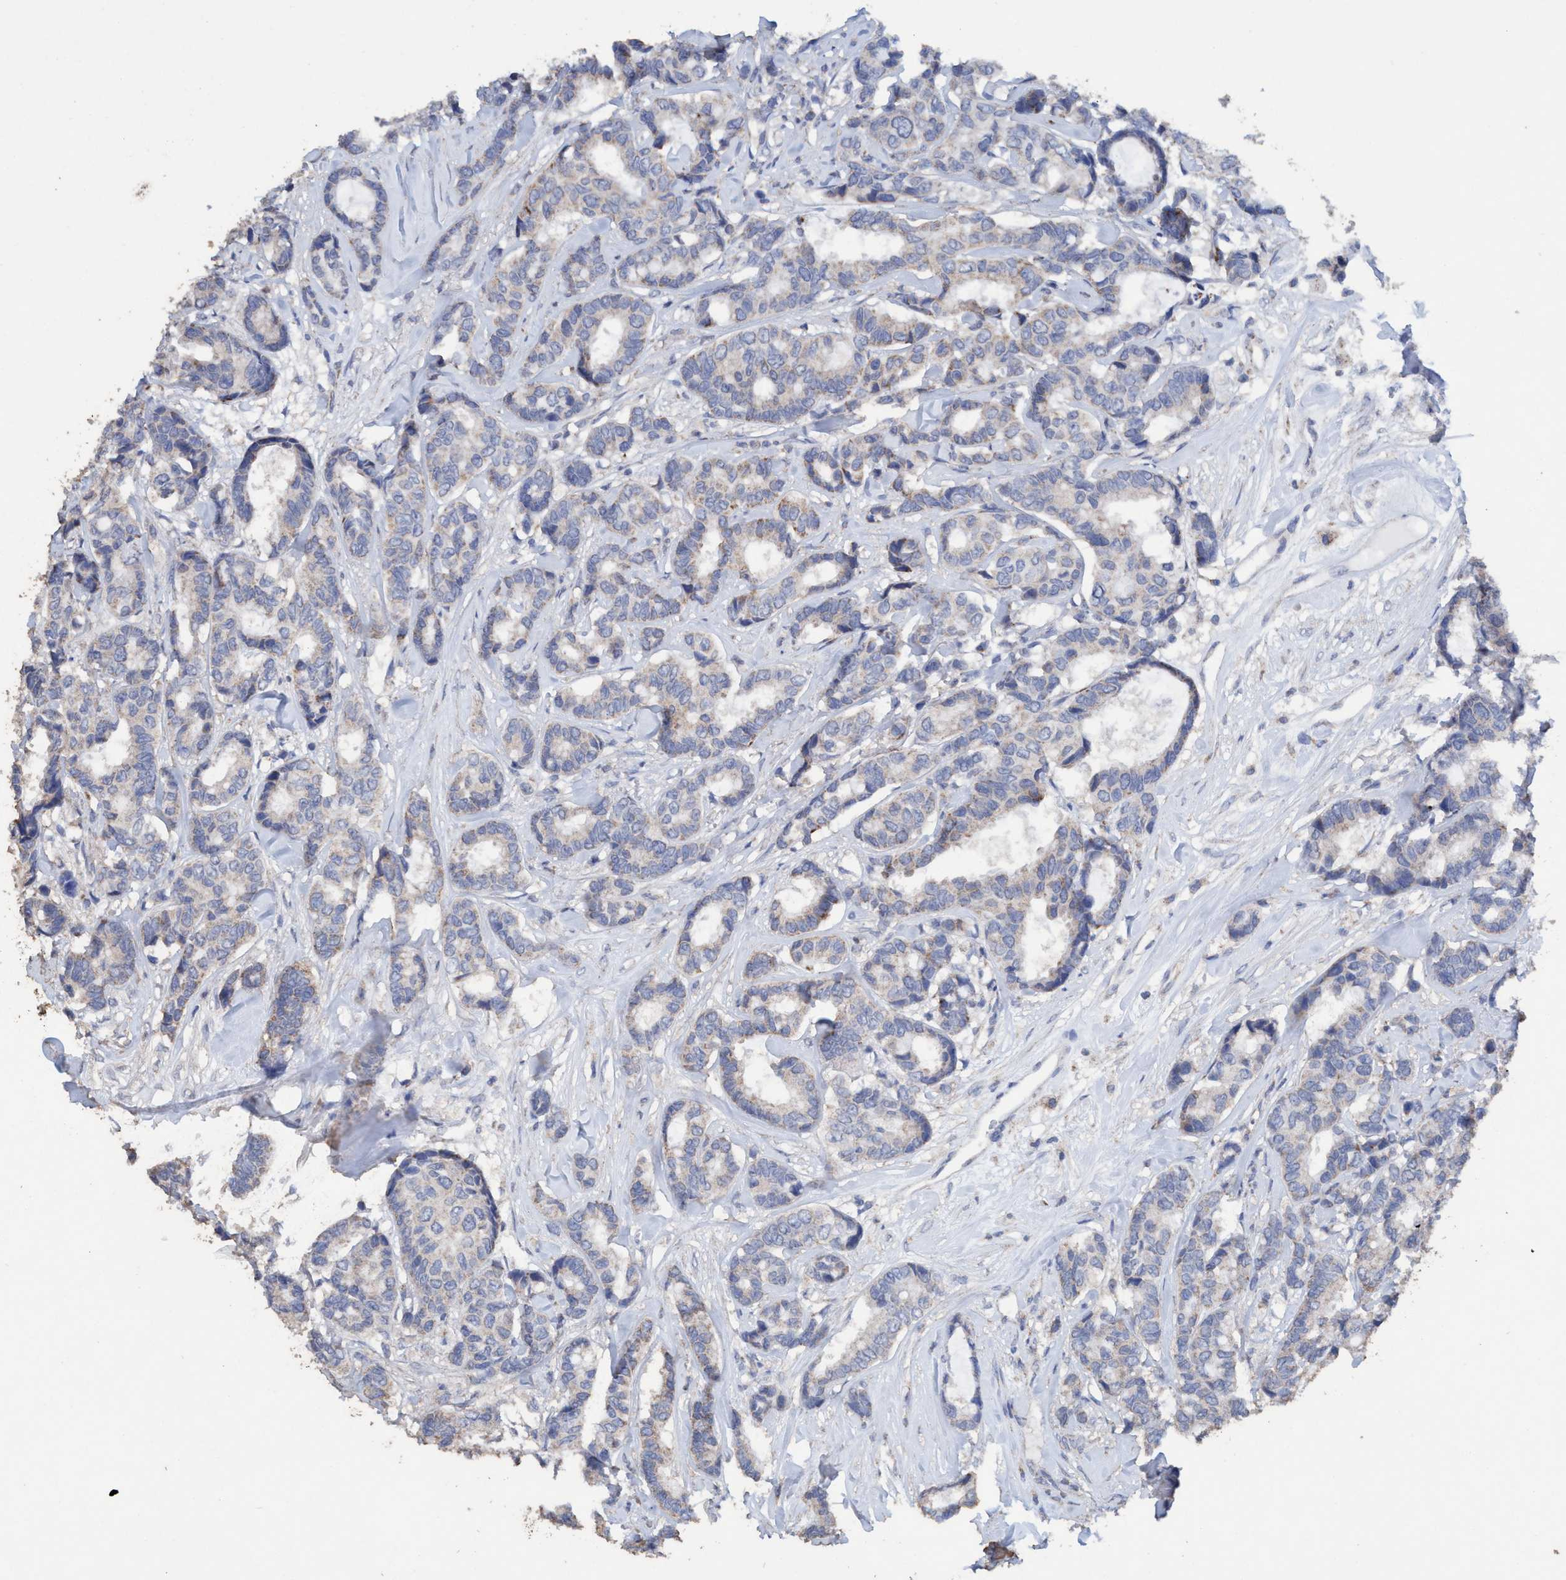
{"staining": {"intensity": "weak", "quantity": "<25%", "location": "cytoplasmic/membranous"}, "tissue": "breast cancer", "cell_type": "Tumor cells", "image_type": "cancer", "snomed": [{"axis": "morphology", "description": "Duct carcinoma"}, {"axis": "topography", "description": "Breast"}], "caption": "There is no significant expression in tumor cells of breast intraductal carcinoma.", "gene": "RSAD1", "patient": {"sex": "female", "age": 87}}